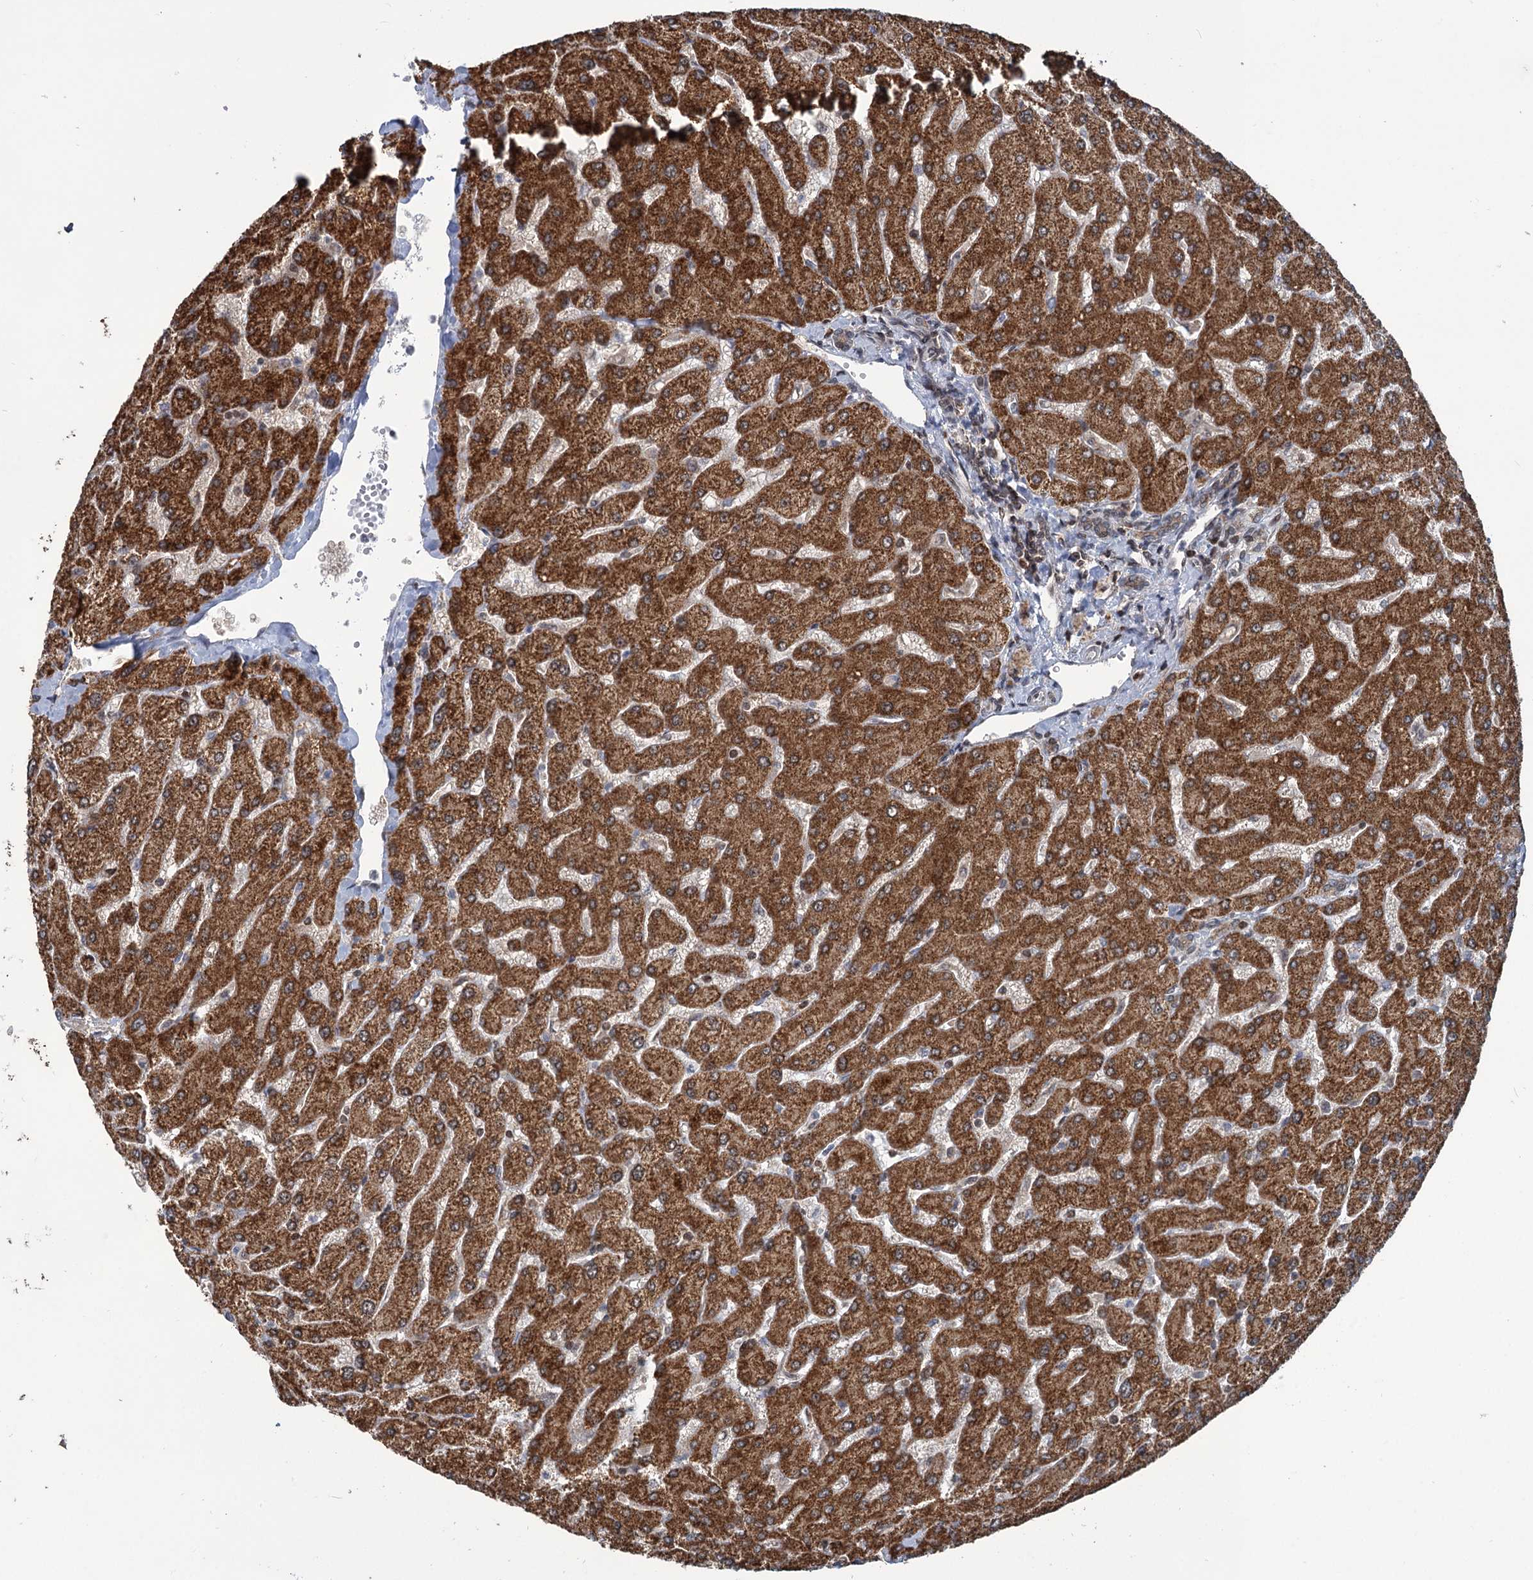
{"staining": {"intensity": "weak", "quantity": ">75%", "location": "cytoplasmic/membranous"}, "tissue": "liver", "cell_type": "Cholangiocytes", "image_type": "normal", "snomed": [{"axis": "morphology", "description": "Normal tissue, NOS"}, {"axis": "topography", "description": "Liver"}], "caption": "This micrograph demonstrates normal liver stained with immunohistochemistry to label a protein in brown. The cytoplasmic/membranous of cholangiocytes show weak positivity for the protein. Nuclei are counter-stained blue.", "gene": "PHC3", "patient": {"sex": "male", "age": 55}}